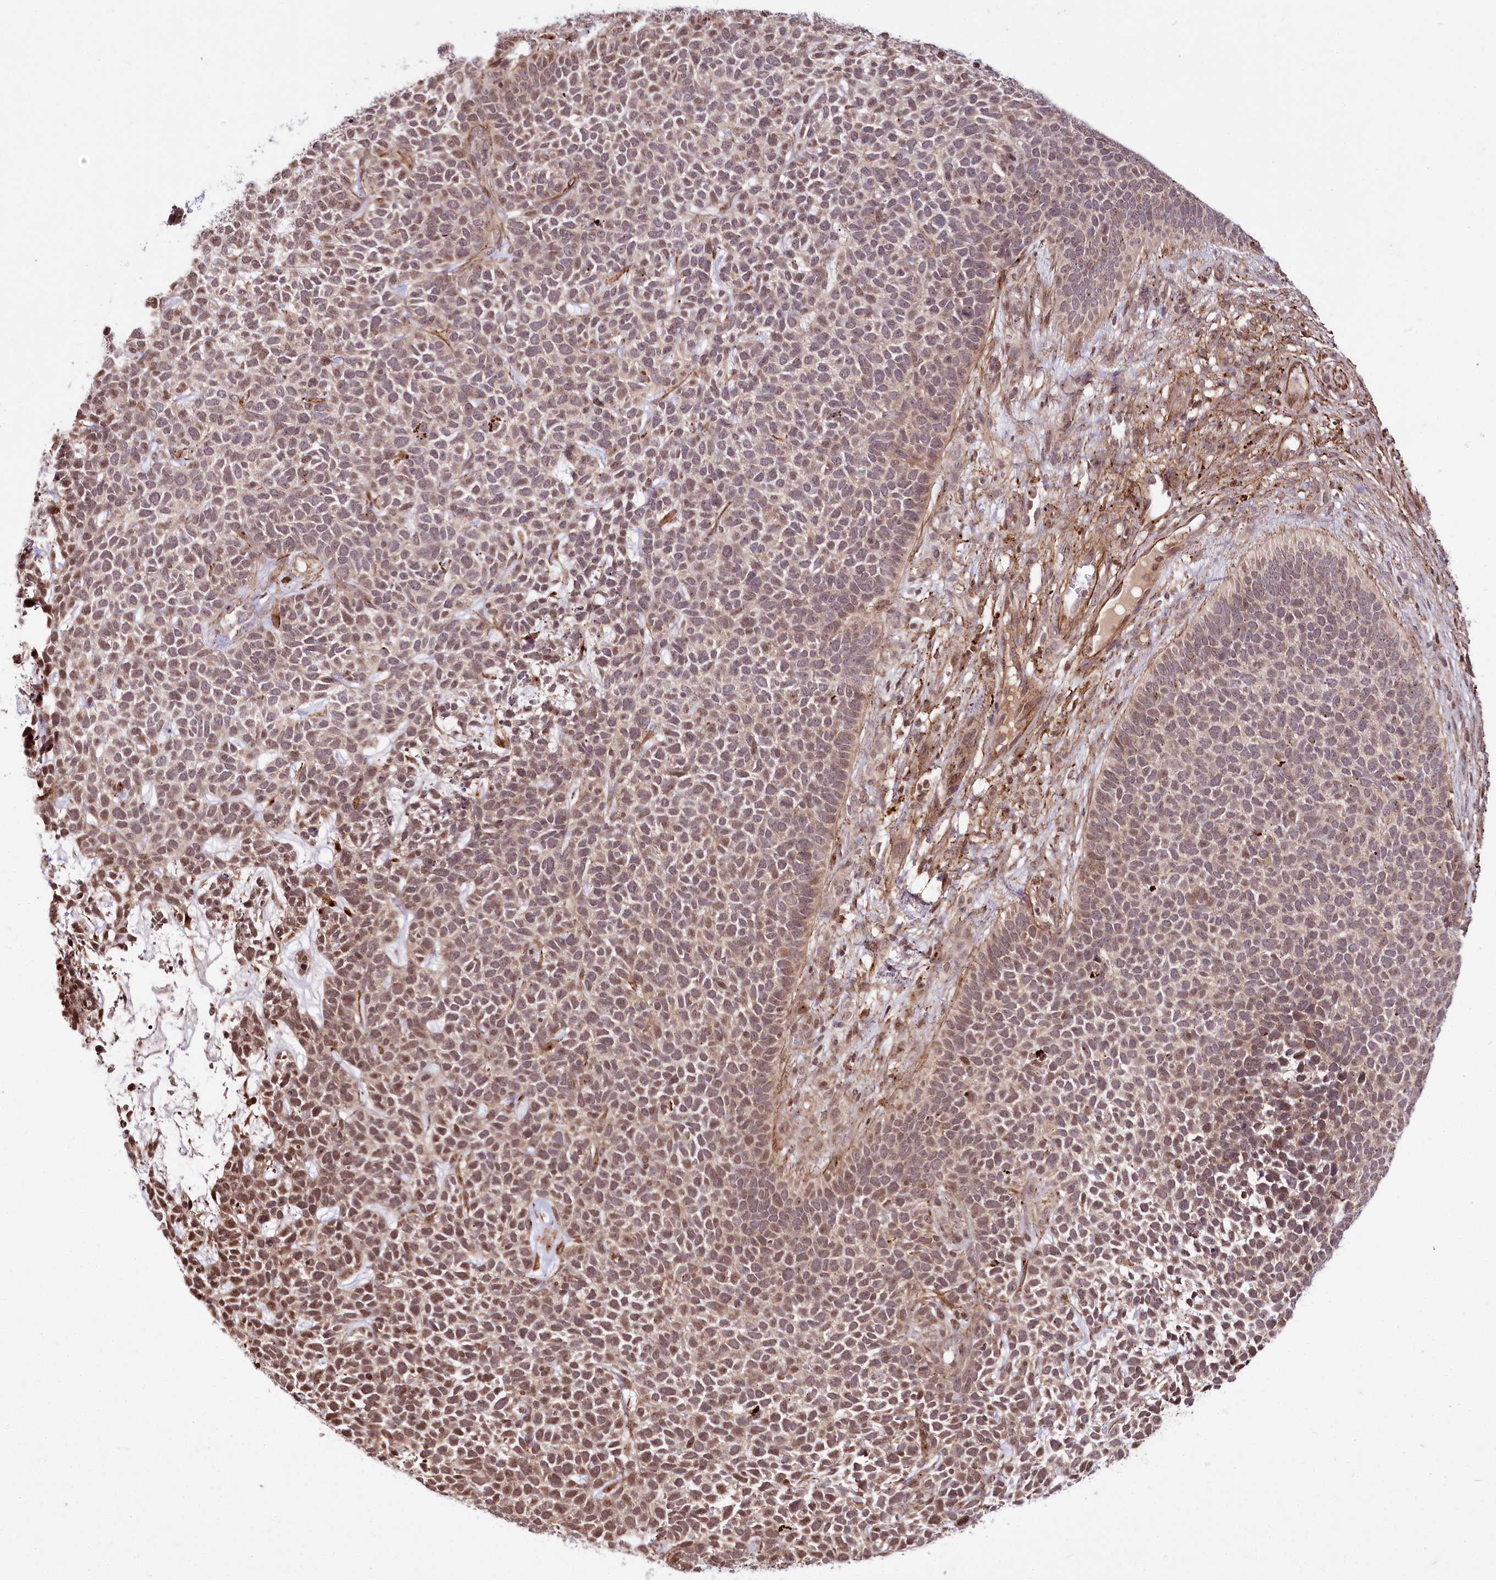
{"staining": {"intensity": "weak", "quantity": "25%-75%", "location": "nuclear"}, "tissue": "skin cancer", "cell_type": "Tumor cells", "image_type": "cancer", "snomed": [{"axis": "morphology", "description": "Basal cell carcinoma"}, {"axis": "topography", "description": "Skin"}], "caption": "Human skin basal cell carcinoma stained for a protein (brown) exhibits weak nuclear positive expression in approximately 25%-75% of tumor cells.", "gene": "HOXC8", "patient": {"sex": "female", "age": 84}}